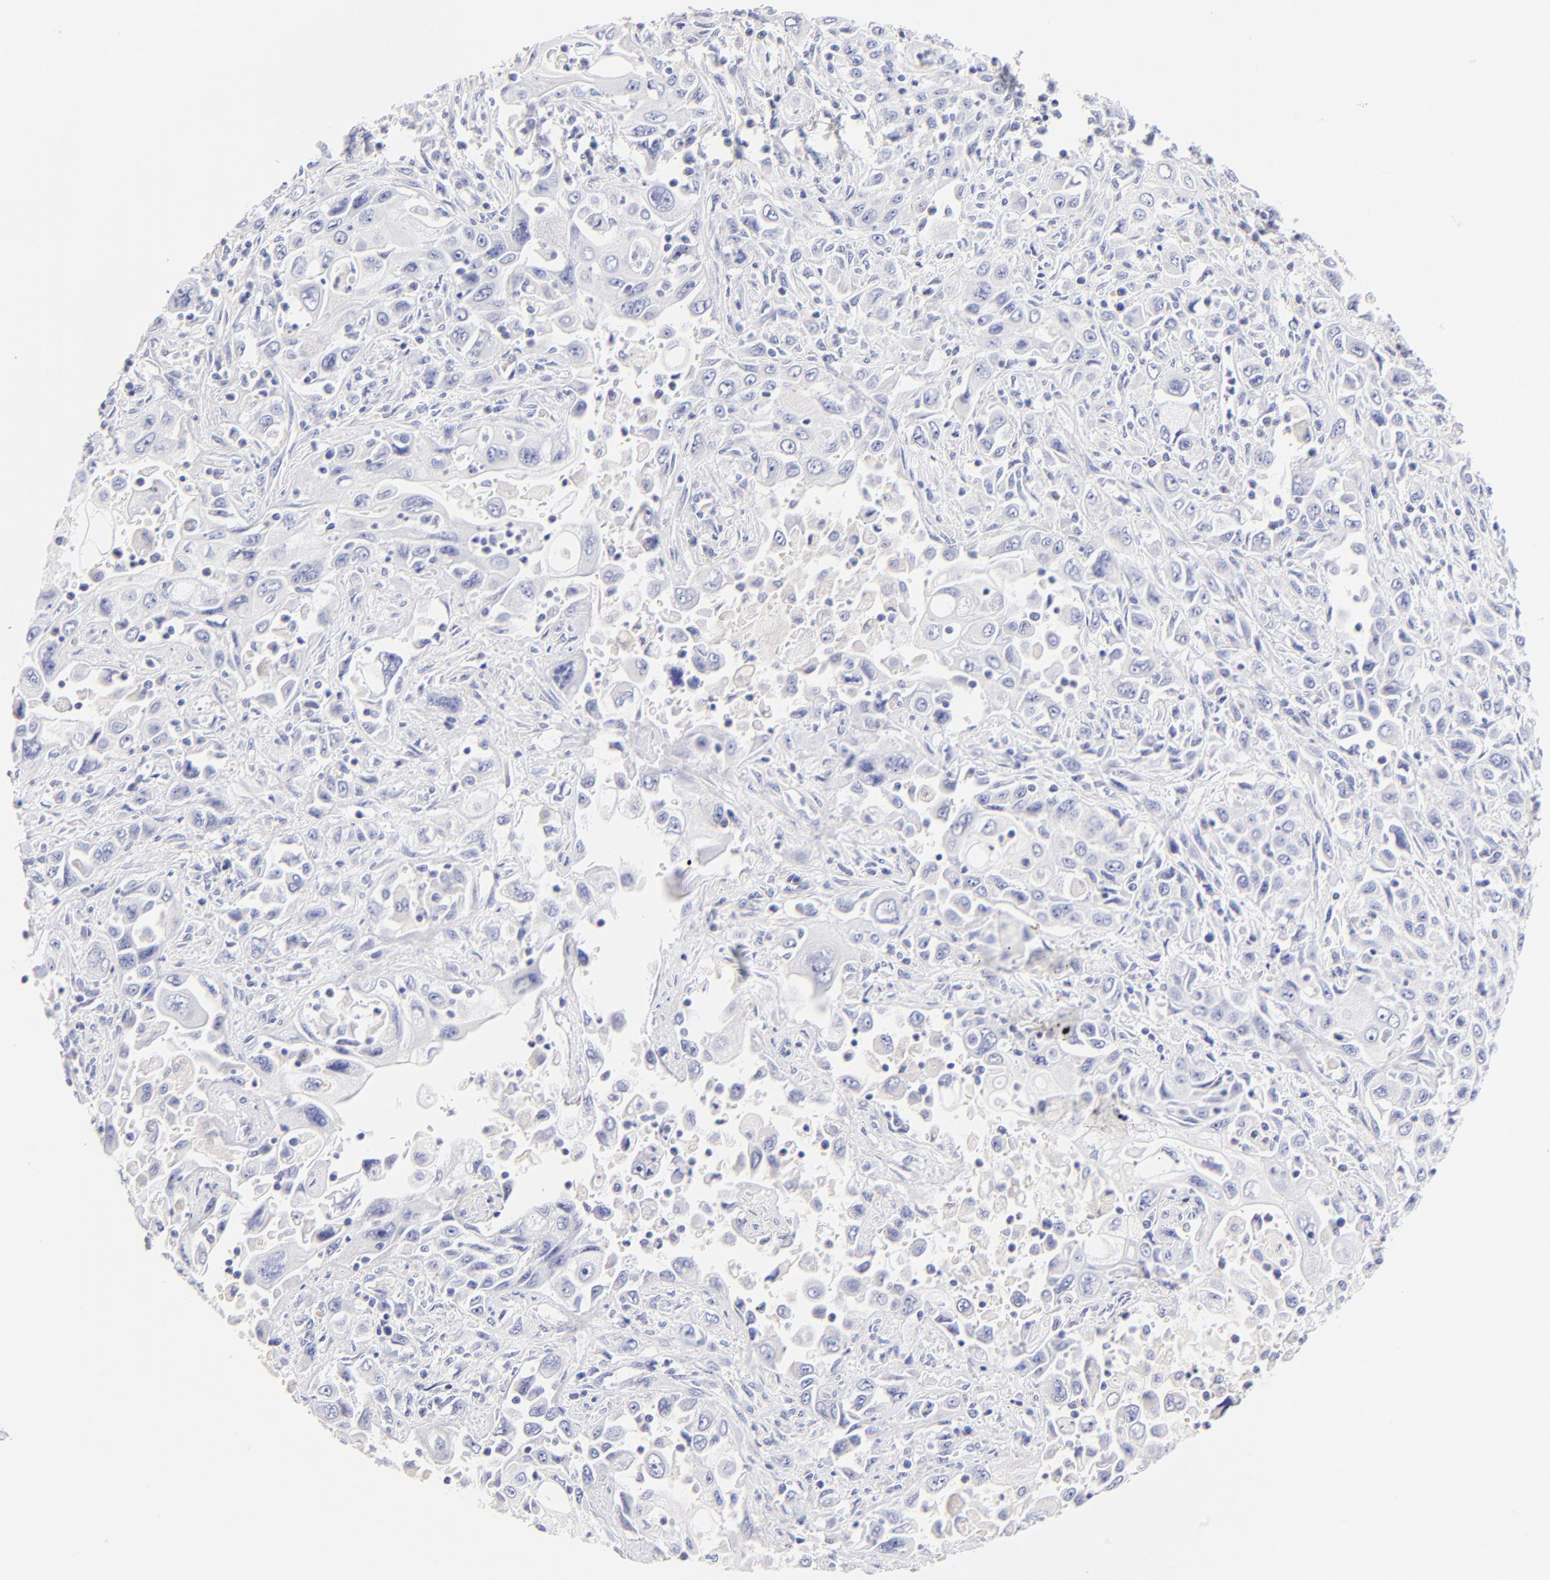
{"staining": {"intensity": "negative", "quantity": "none", "location": "none"}, "tissue": "pancreatic cancer", "cell_type": "Tumor cells", "image_type": "cancer", "snomed": [{"axis": "morphology", "description": "Adenocarcinoma, NOS"}, {"axis": "topography", "description": "Pancreas"}], "caption": "IHC image of human pancreatic cancer (adenocarcinoma) stained for a protein (brown), which exhibits no expression in tumor cells.", "gene": "ASB9", "patient": {"sex": "male", "age": 70}}